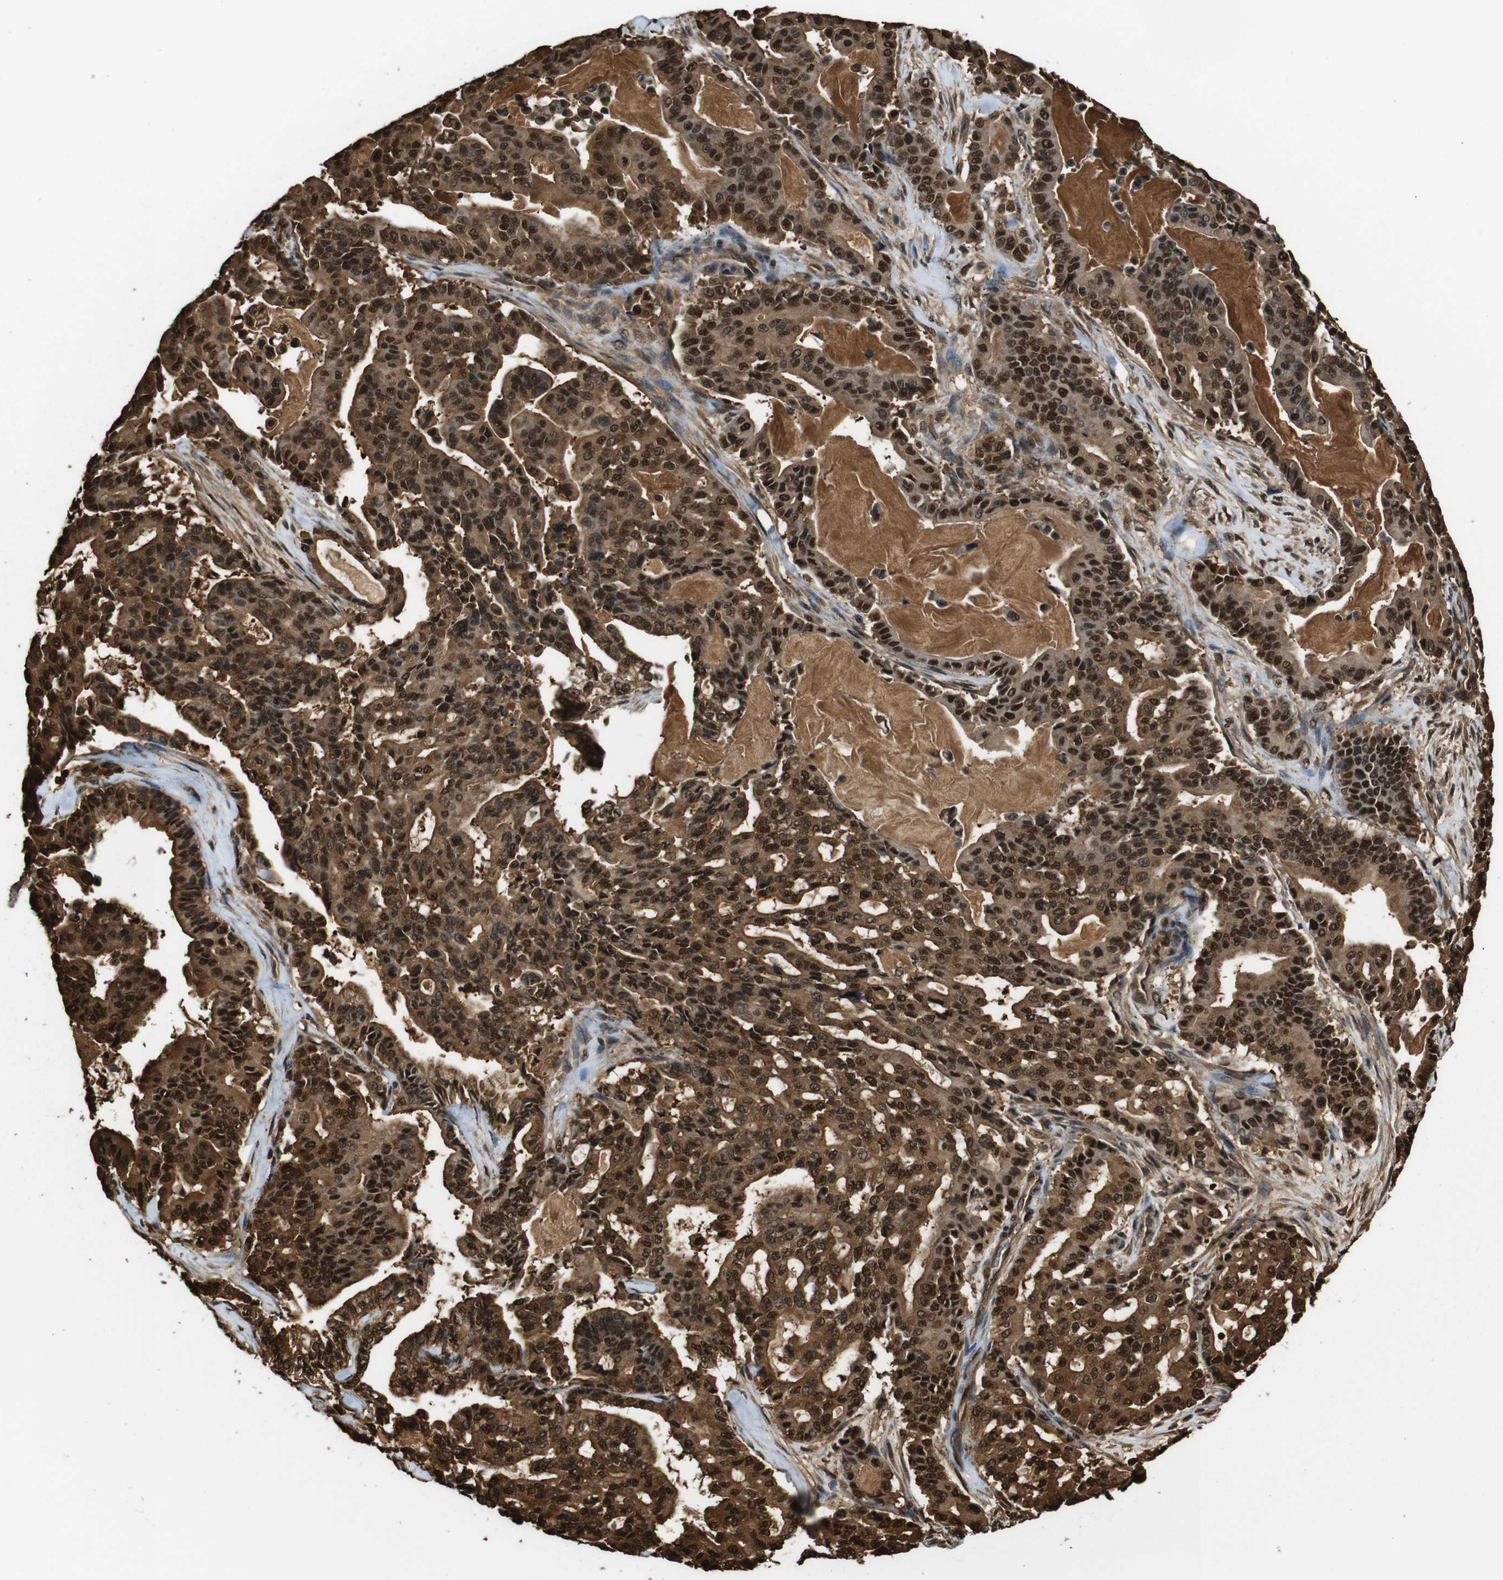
{"staining": {"intensity": "strong", "quantity": ">75%", "location": "cytoplasmic/membranous,nuclear"}, "tissue": "pancreatic cancer", "cell_type": "Tumor cells", "image_type": "cancer", "snomed": [{"axis": "morphology", "description": "Adenocarcinoma, NOS"}, {"axis": "topography", "description": "Pancreas"}], "caption": "The immunohistochemical stain labels strong cytoplasmic/membranous and nuclear expression in tumor cells of adenocarcinoma (pancreatic) tissue. The protein is shown in brown color, while the nuclei are stained blue.", "gene": "VCP", "patient": {"sex": "male", "age": 63}}